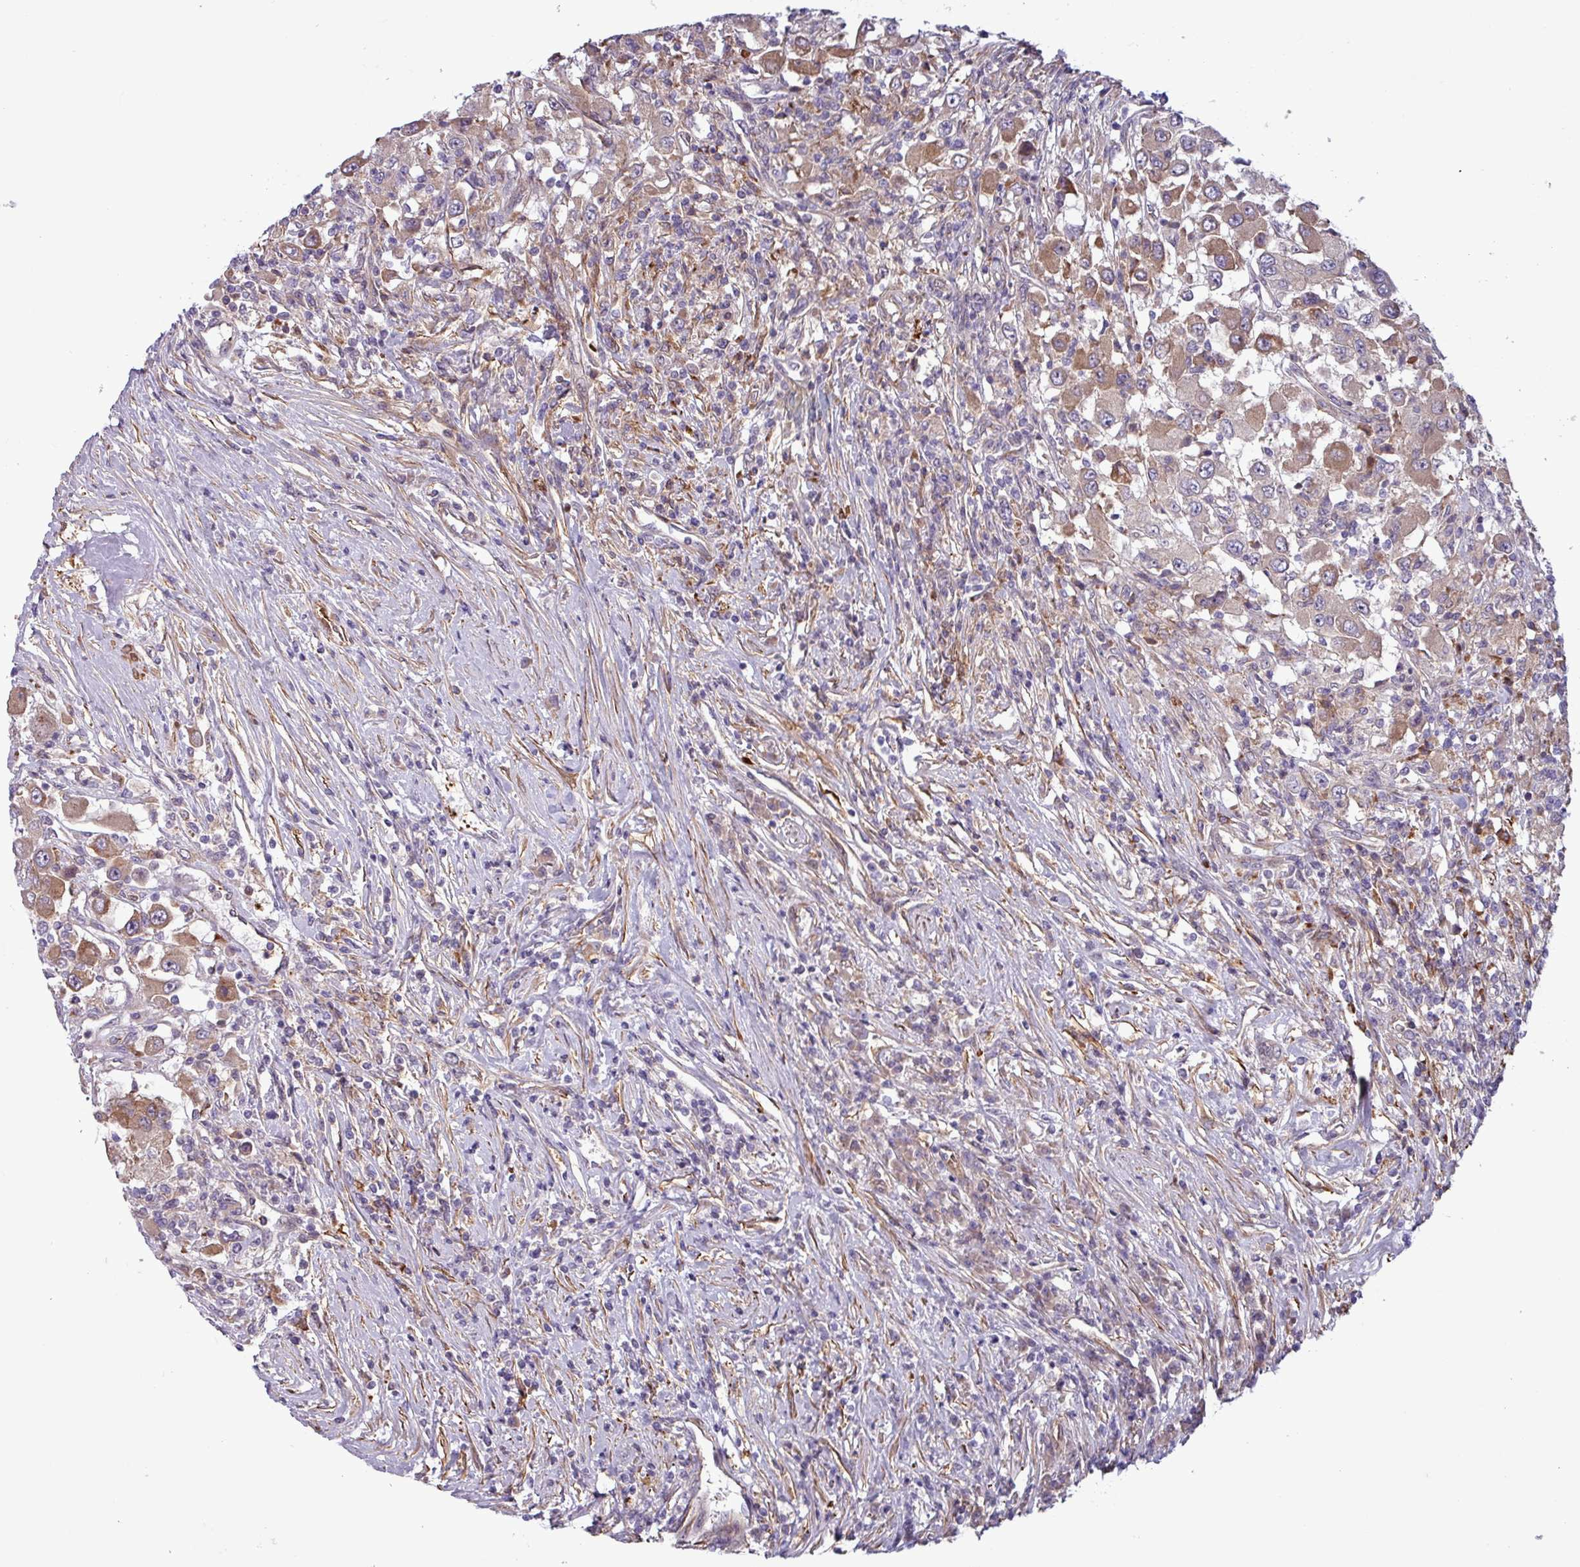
{"staining": {"intensity": "moderate", "quantity": "<25%", "location": "cytoplasmic/membranous"}, "tissue": "renal cancer", "cell_type": "Tumor cells", "image_type": "cancer", "snomed": [{"axis": "morphology", "description": "Adenocarcinoma, NOS"}, {"axis": "topography", "description": "Kidney"}], "caption": "IHC (DAB (3,3'-diaminobenzidine)) staining of human renal cancer reveals moderate cytoplasmic/membranous protein positivity in about <25% of tumor cells.", "gene": "PCED1A", "patient": {"sex": "female", "age": 67}}